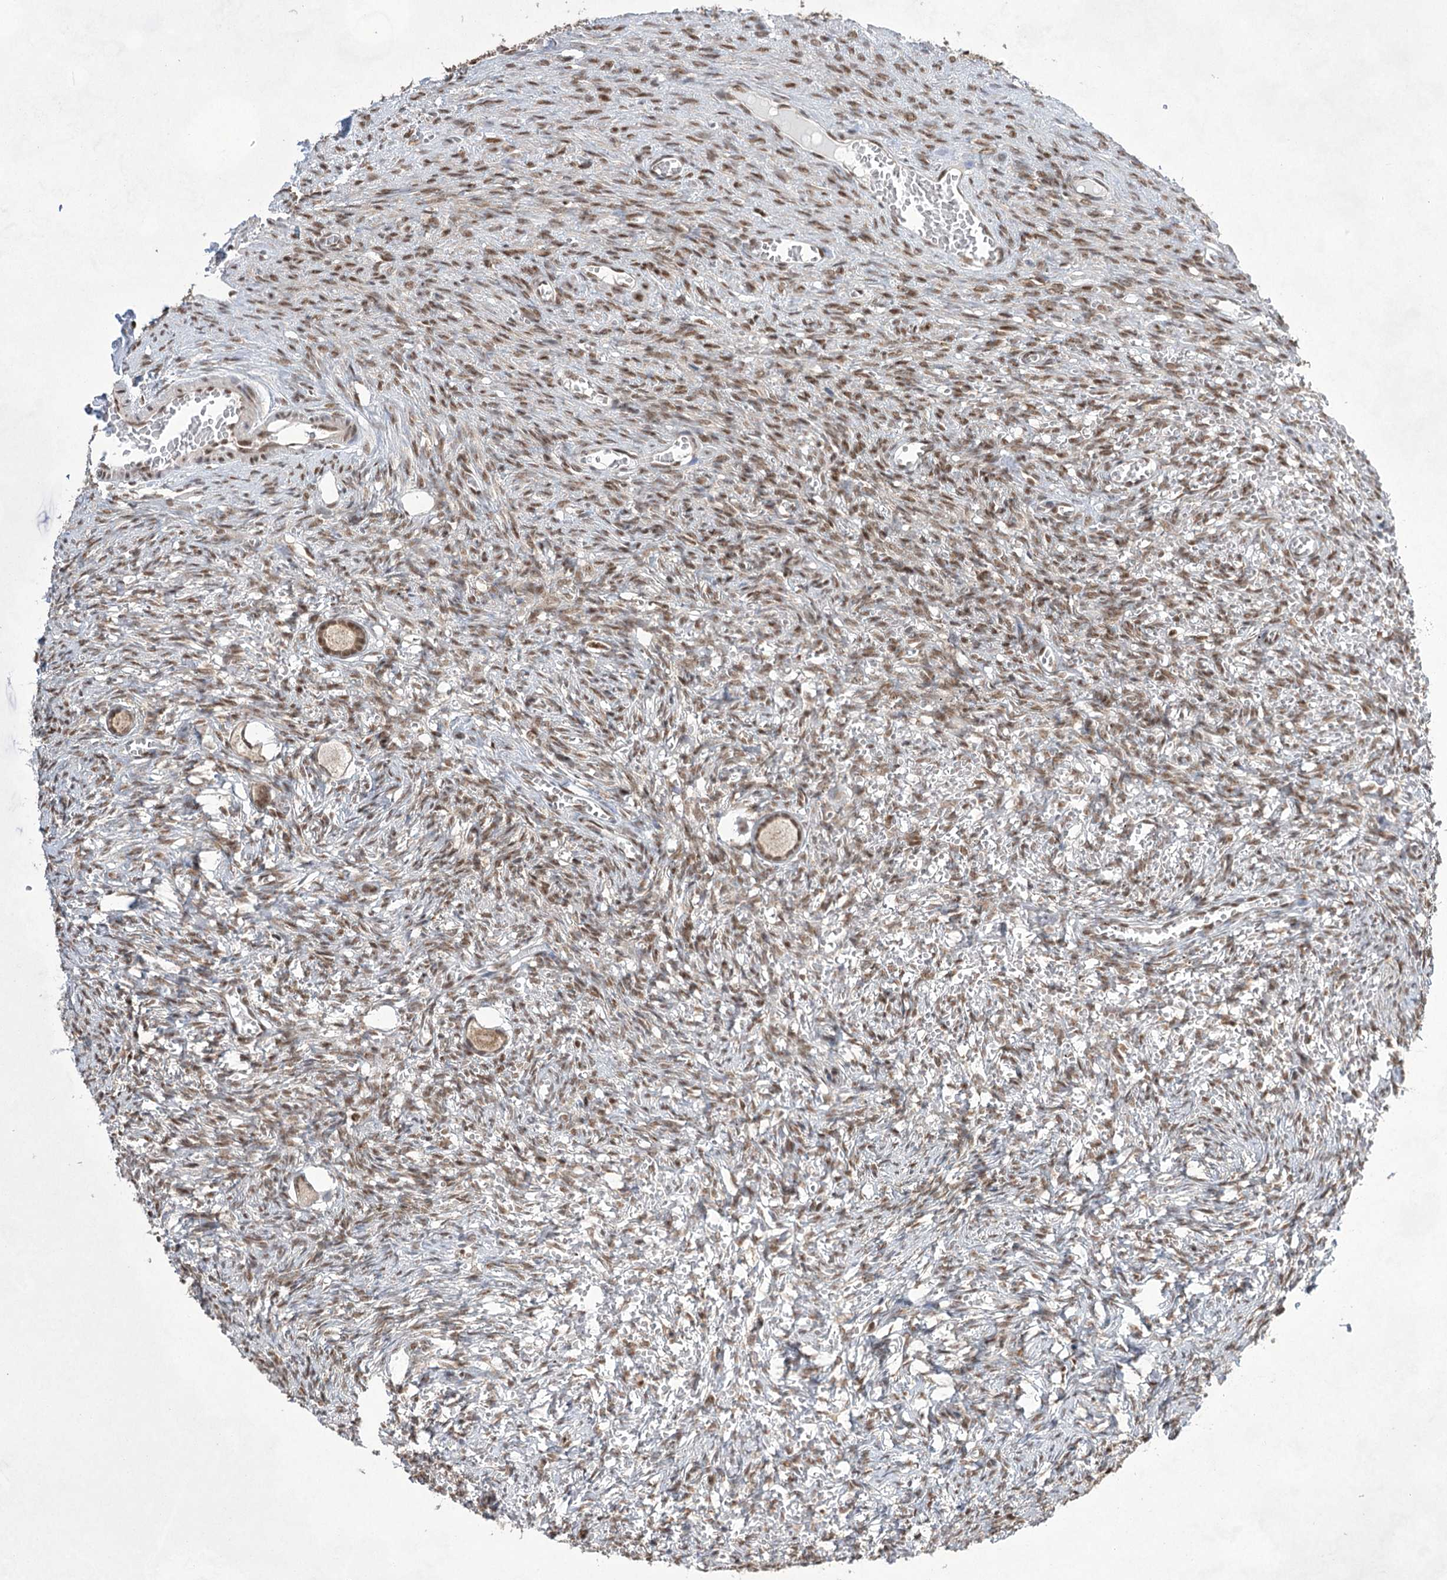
{"staining": {"intensity": "moderate", "quantity": ">75%", "location": "cytoplasmic/membranous,nuclear"}, "tissue": "ovary", "cell_type": "Follicle cells", "image_type": "normal", "snomed": [{"axis": "morphology", "description": "Normal tissue, NOS"}, {"axis": "topography", "description": "Ovary"}], "caption": "Immunohistochemistry (IHC) image of benign human ovary stained for a protein (brown), which shows medium levels of moderate cytoplasmic/membranous,nuclear expression in about >75% of follicle cells.", "gene": "ZCCHC8", "patient": {"sex": "female", "age": 27}}